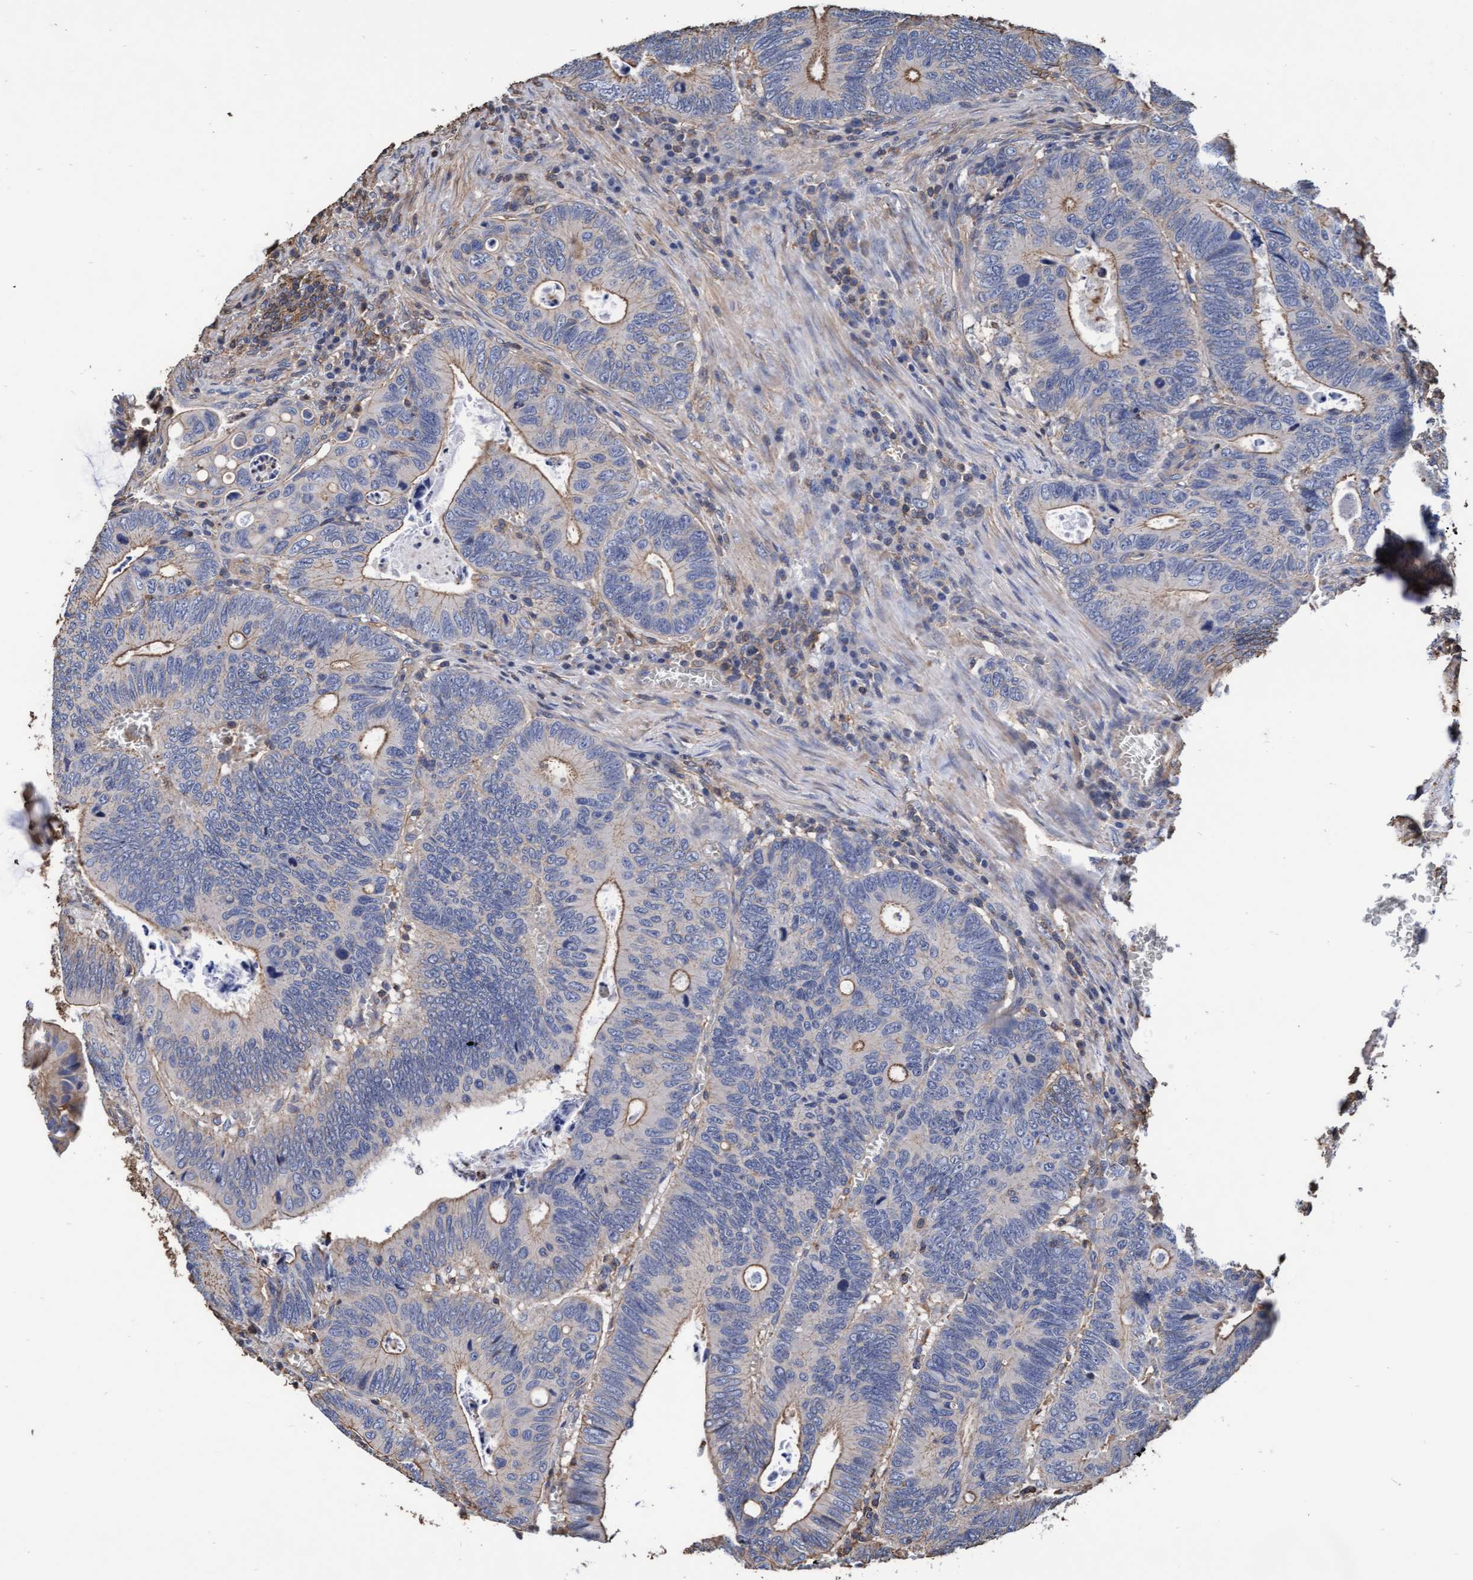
{"staining": {"intensity": "moderate", "quantity": "25%-75%", "location": "cytoplasmic/membranous"}, "tissue": "colorectal cancer", "cell_type": "Tumor cells", "image_type": "cancer", "snomed": [{"axis": "morphology", "description": "Inflammation, NOS"}, {"axis": "morphology", "description": "Adenocarcinoma, NOS"}, {"axis": "topography", "description": "Colon"}], "caption": "IHC of colorectal adenocarcinoma exhibits medium levels of moderate cytoplasmic/membranous expression in about 25%-75% of tumor cells. The staining is performed using DAB brown chromogen to label protein expression. The nuclei are counter-stained blue using hematoxylin.", "gene": "GRHPR", "patient": {"sex": "male", "age": 72}}